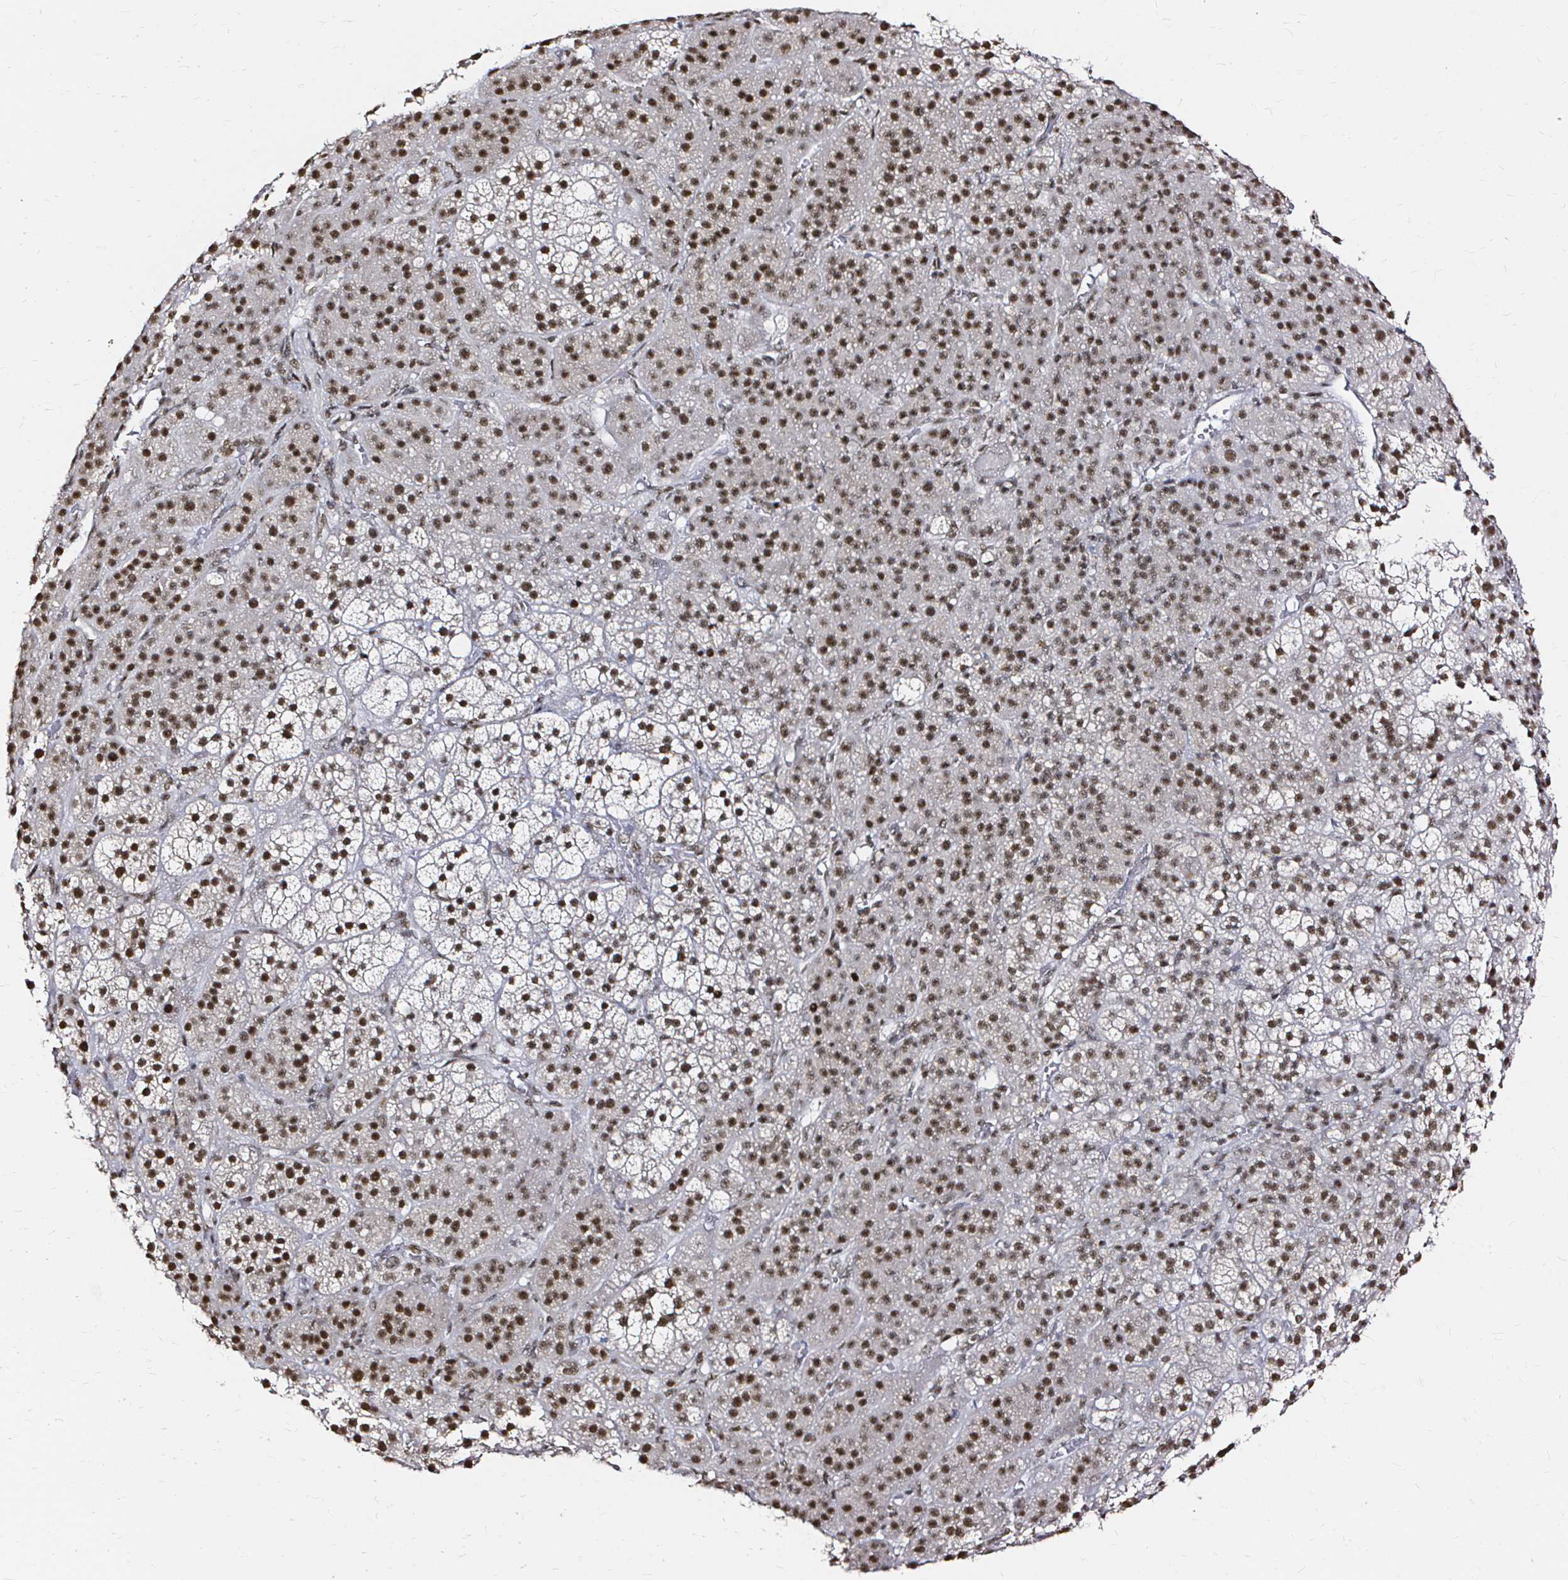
{"staining": {"intensity": "strong", "quantity": ">75%", "location": "nuclear"}, "tissue": "adrenal gland", "cell_type": "Glandular cells", "image_type": "normal", "snomed": [{"axis": "morphology", "description": "Normal tissue, NOS"}, {"axis": "topography", "description": "Adrenal gland"}], "caption": "Immunohistochemistry image of unremarkable adrenal gland: adrenal gland stained using IHC reveals high levels of strong protein expression localized specifically in the nuclear of glandular cells, appearing as a nuclear brown color.", "gene": "SNRPC", "patient": {"sex": "female", "age": 60}}